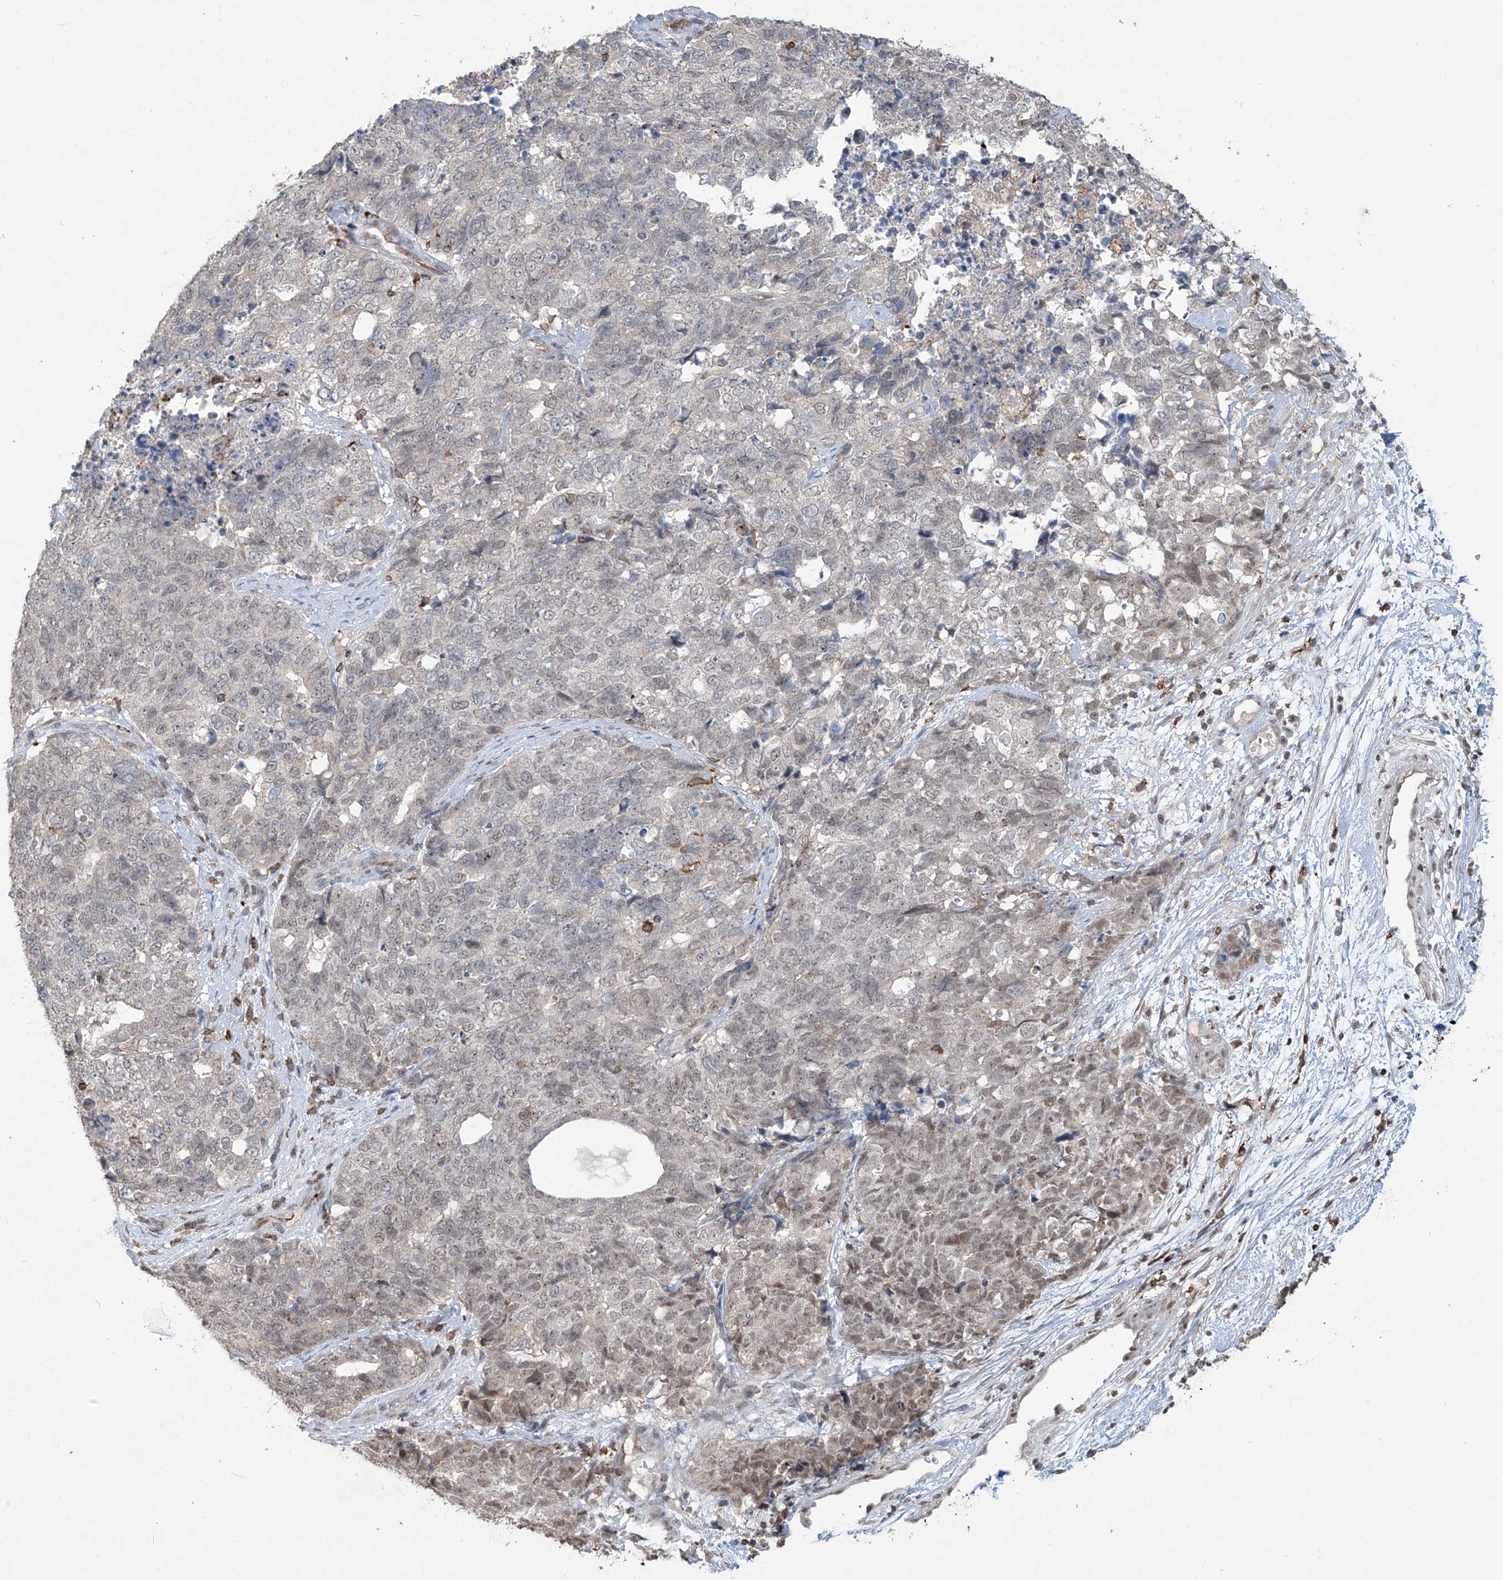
{"staining": {"intensity": "moderate", "quantity": "<25%", "location": "nuclear"}, "tissue": "cervical cancer", "cell_type": "Tumor cells", "image_type": "cancer", "snomed": [{"axis": "morphology", "description": "Squamous cell carcinoma, NOS"}, {"axis": "topography", "description": "Cervix"}], "caption": "IHC image of cervical squamous cell carcinoma stained for a protein (brown), which displays low levels of moderate nuclear positivity in about <25% of tumor cells.", "gene": "ZBTB48", "patient": {"sex": "female", "age": 63}}